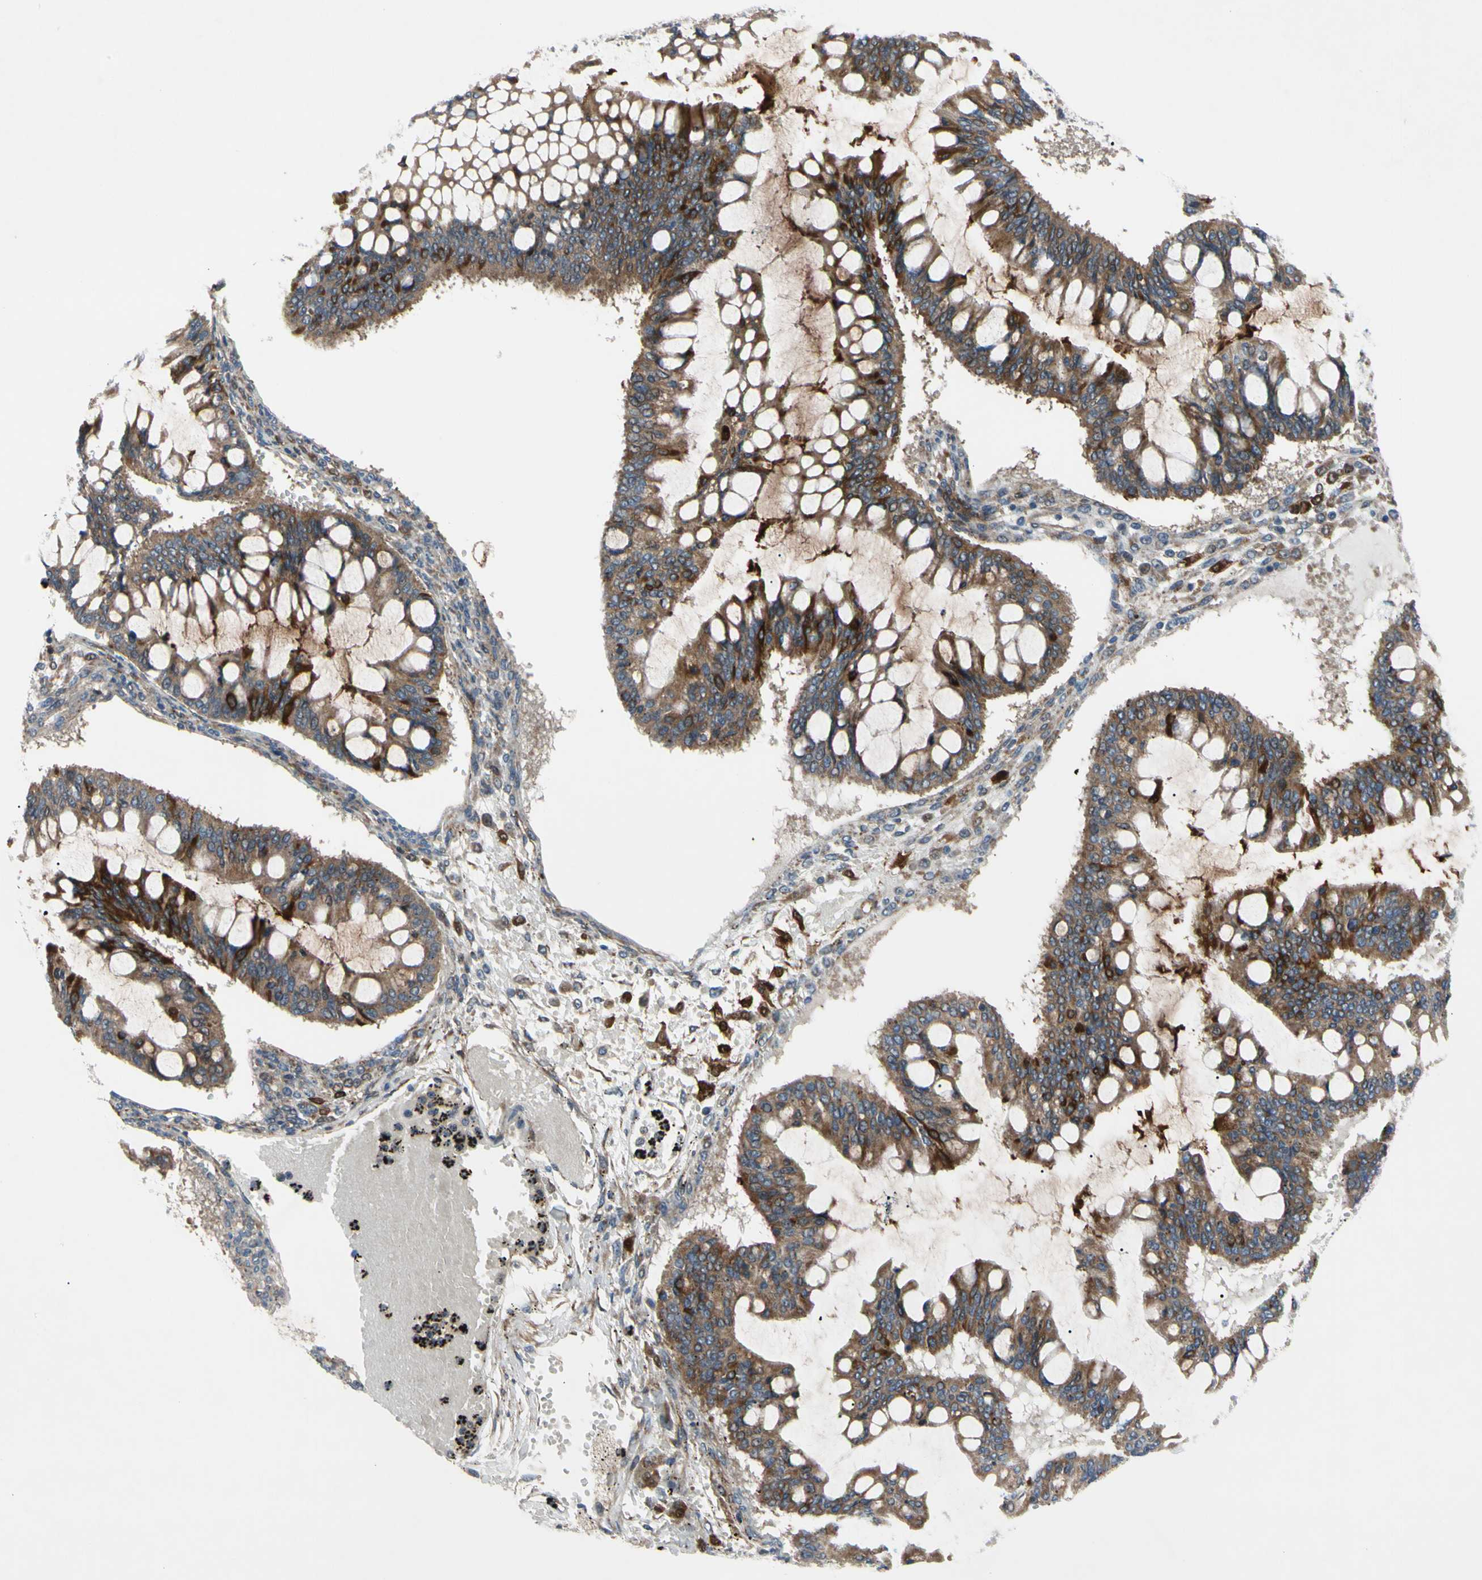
{"staining": {"intensity": "strong", "quantity": ">75%", "location": "cytoplasmic/membranous"}, "tissue": "ovarian cancer", "cell_type": "Tumor cells", "image_type": "cancer", "snomed": [{"axis": "morphology", "description": "Cystadenocarcinoma, mucinous, NOS"}, {"axis": "topography", "description": "Ovary"}], "caption": "DAB (3,3'-diaminobenzidine) immunohistochemical staining of ovarian mucinous cystadenocarcinoma exhibits strong cytoplasmic/membranous protein expression in about >75% of tumor cells.", "gene": "SVIL", "patient": {"sex": "female", "age": 73}}